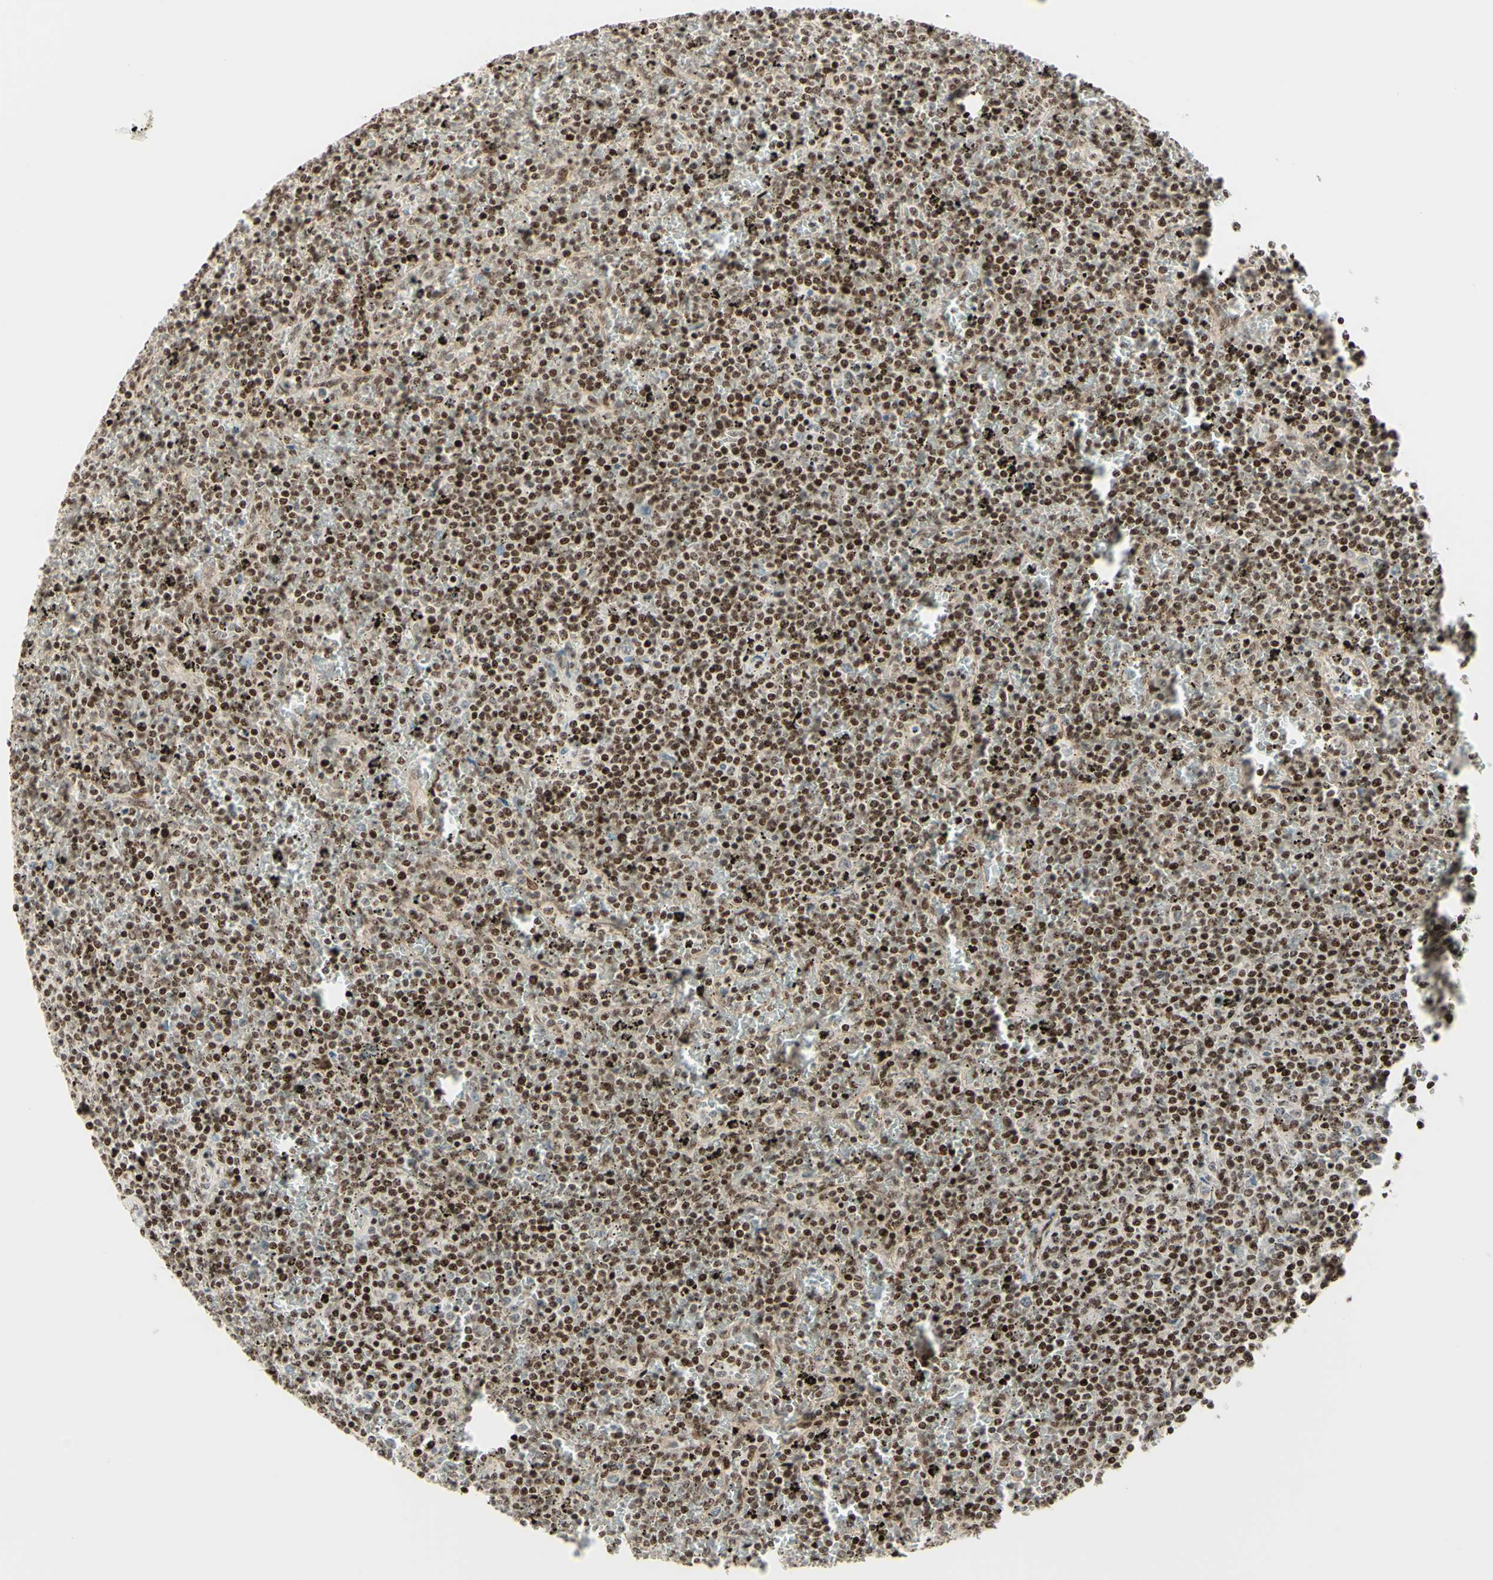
{"staining": {"intensity": "moderate", "quantity": ">75%", "location": "nuclear"}, "tissue": "lymphoma", "cell_type": "Tumor cells", "image_type": "cancer", "snomed": [{"axis": "morphology", "description": "Malignant lymphoma, non-Hodgkin's type, Low grade"}, {"axis": "topography", "description": "Spleen"}], "caption": "A brown stain highlights moderate nuclear positivity of a protein in low-grade malignant lymphoma, non-Hodgkin's type tumor cells. The staining was performed using DAB to visualize the protein expression in brown, while the nuclei were stained in blue with hematoxylin (Magnification: 20x).", "gene": "CDKL5", "patient": {"sex": "female", "age": 77}}